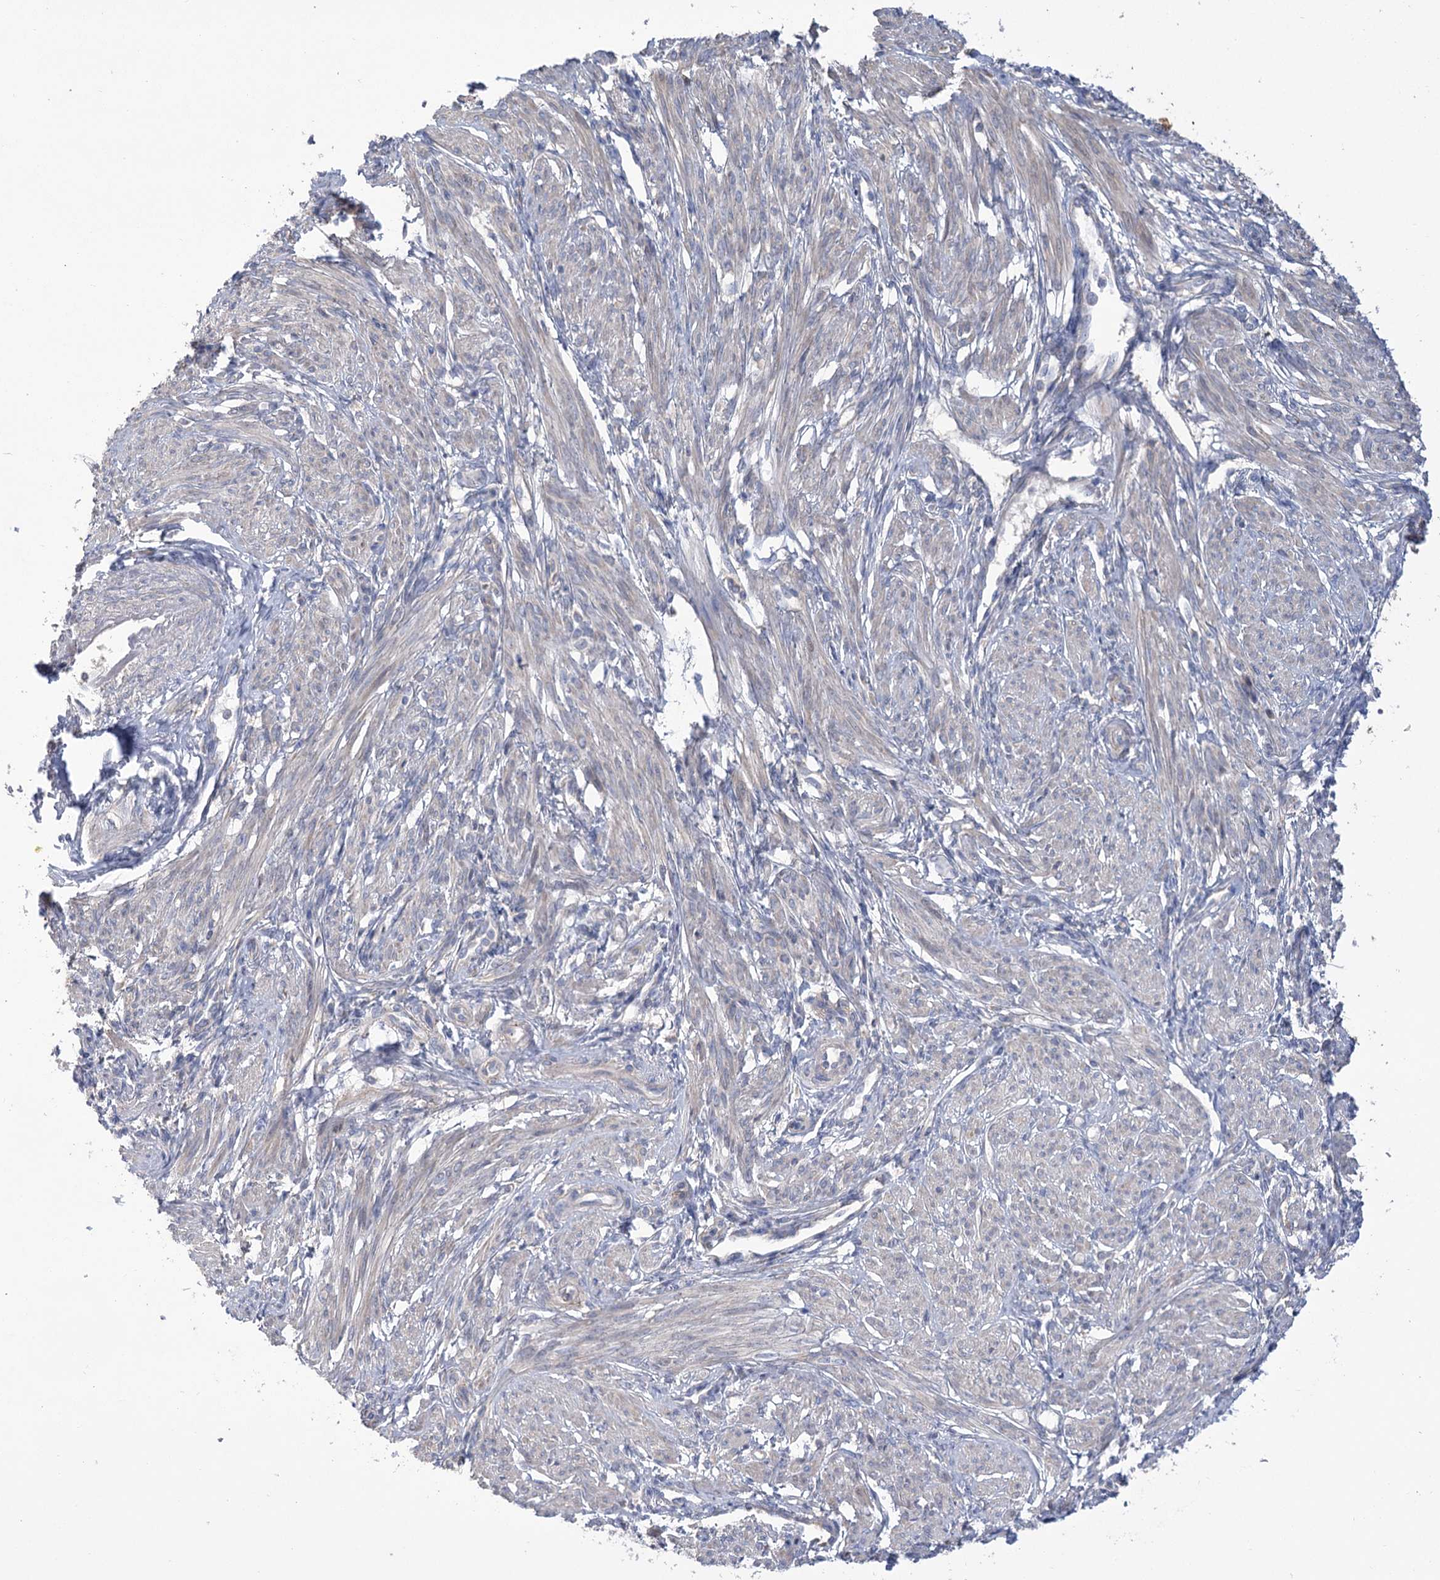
{"staining": {"intensity": "negative", "quantity": "none", "location": "none"}, "tissue": "smooth muscle", "cell_type": "Smooth muscle cells", "image_type": "normal", "snomed": [{"axis": "morphology", "description": "Normal tissue, NOS"}, {"axis": "topography", "description": "Smooth muscle"}], "caption": "Smooth muscle cells show no significant expression in unremarkable smooth muscle.", "gene": "PBLD", "patient": {"sex": "female", "age": 39}}